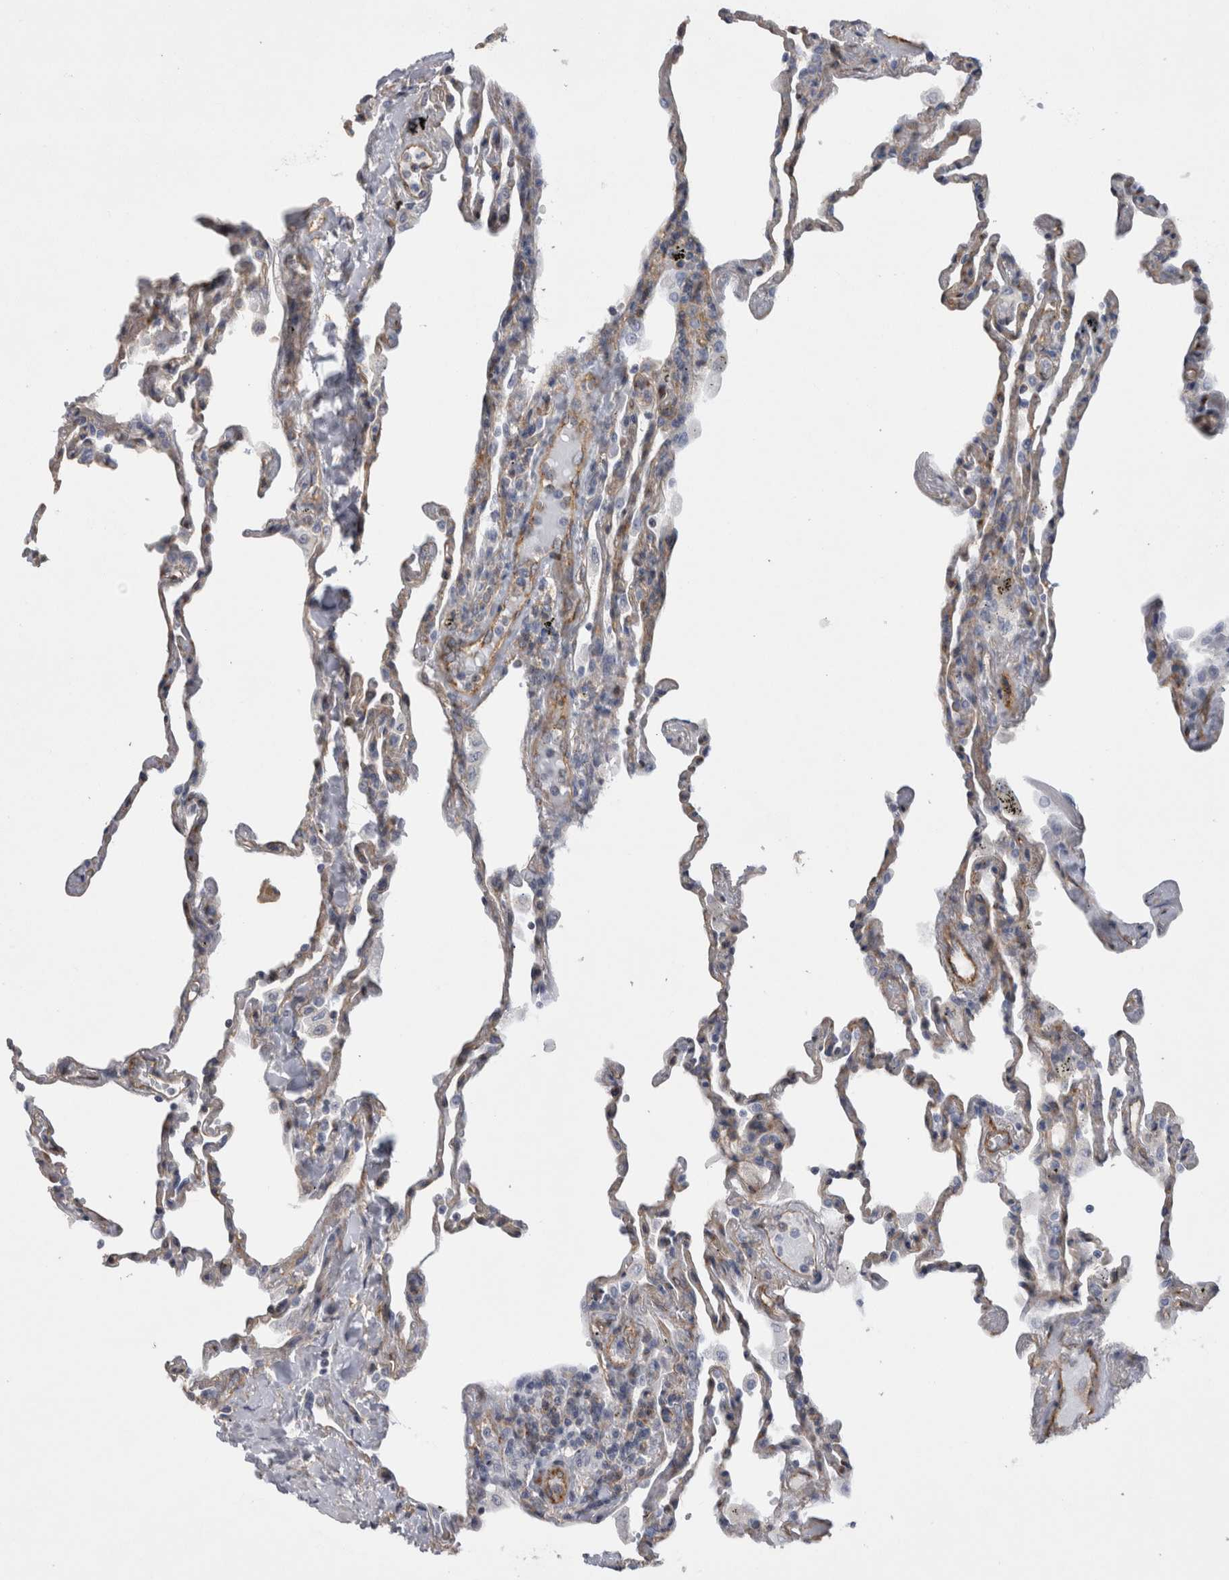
{"staining": {"intensity": "negative", "quantity": "none", "location": "none"}, "tissue": "lung", "cell_type": "Alveolar cells", "image_type": "normal", "snomed": [{"axis": "morphology", "description": "Normal tissue, NOS"}, {"axis": "topography", "description": "Lung"}], "caption": "This is a image of immunohistochemistry staining of normal lung, which shows no expression in alveolar cells. (DAB immunohistochemistry, high magnification).", "gene": "ATXN3L", "patient": {"sex": "male", "age": 59}}